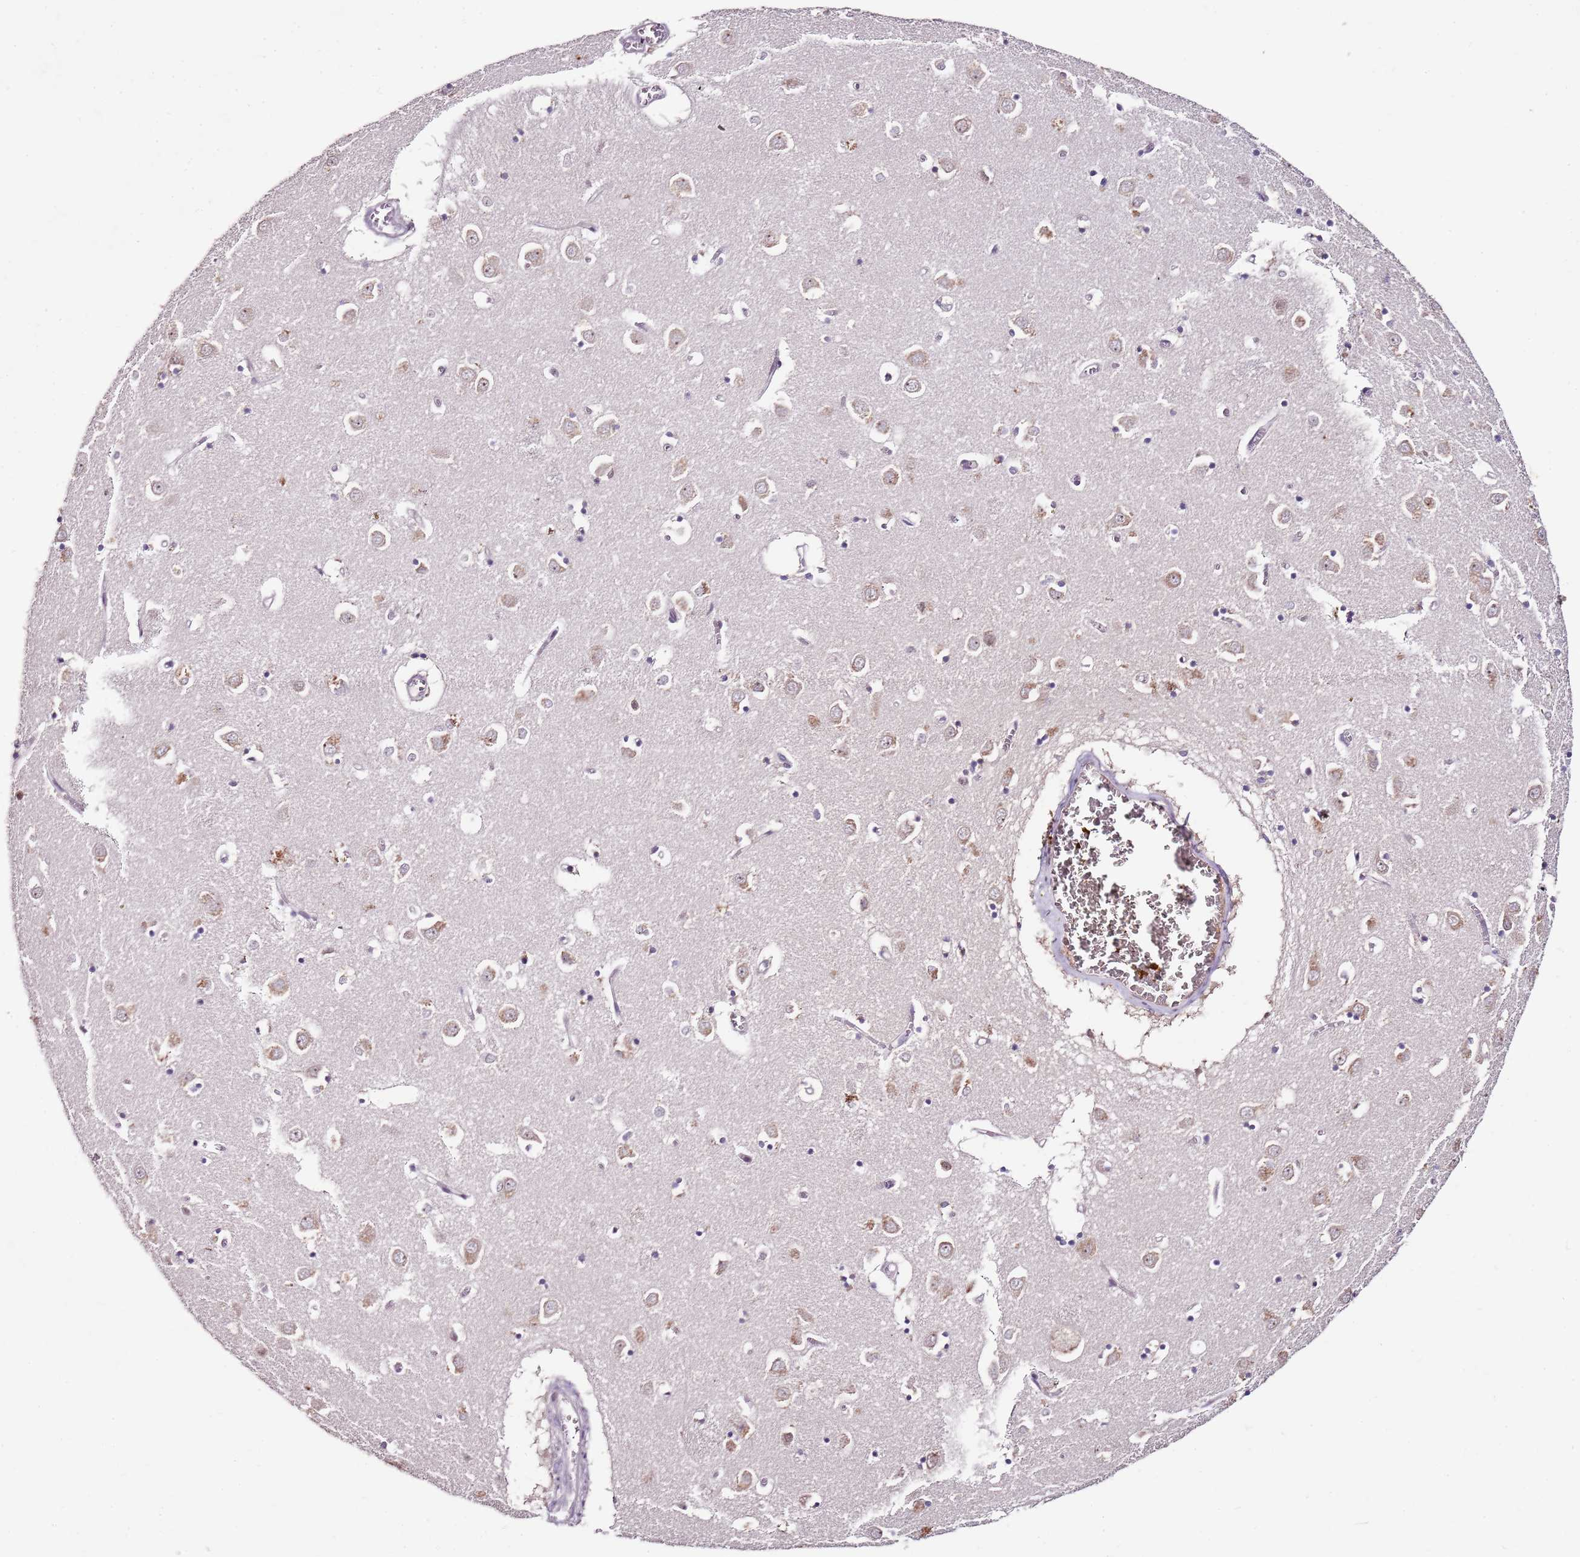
{"staining": {"intensity": "negative", "quantity": "none", "location": "none"}, "tissue": "caudate", "cell_type": "Glial cells", "image_type": "normal", "snomed": [{"axis": "morphology", "description": "Normal tissue, NOS"}, {"axis": "topography", "description": "Lateral ventricle wall"}], "caption": "This is an IHC photomicrograph of unremarkable caudate. There is no positivity in glial cells.", "gene": "FBXL22", "patient": {"sex": "male", "age": 70}}